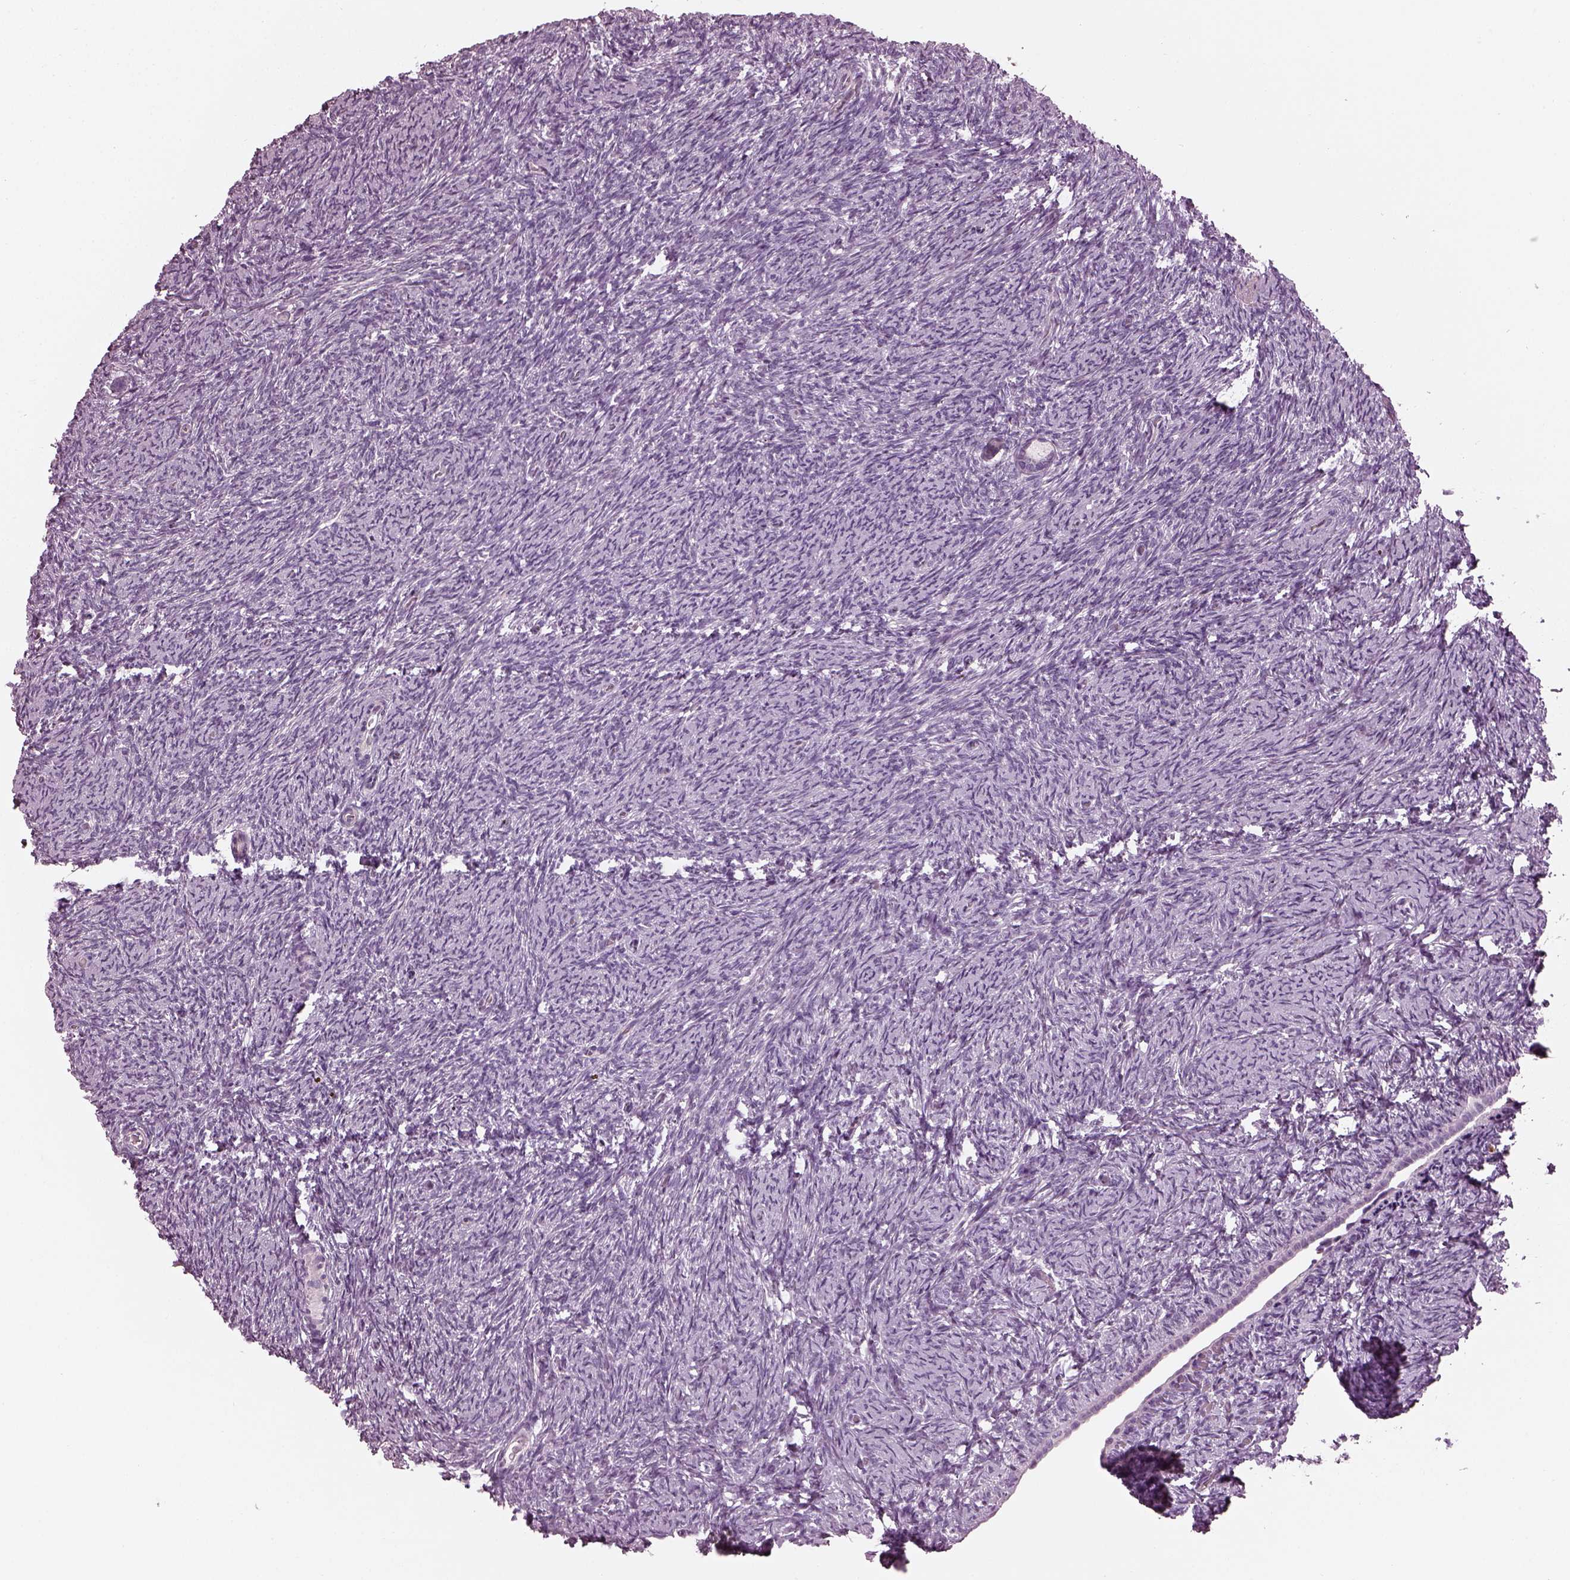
{"staining": {"intensity": "negative", "quantity": "none", "location": "none"}, "tissue": "ovary", "cell_type": "Follicle cells", "image_type": "normal", "snomed": [{"axis": "morphology", "description": "Normal tissue, NOS"}, {"axis": "topography", "description": "Ovary"}], "caption": "This is an IHC histopathology image of unremarkable human ovary. There is no positivity in follicle cells.", "gene": "BFSP1", "patient": {"sex": "female", "age": 39}}